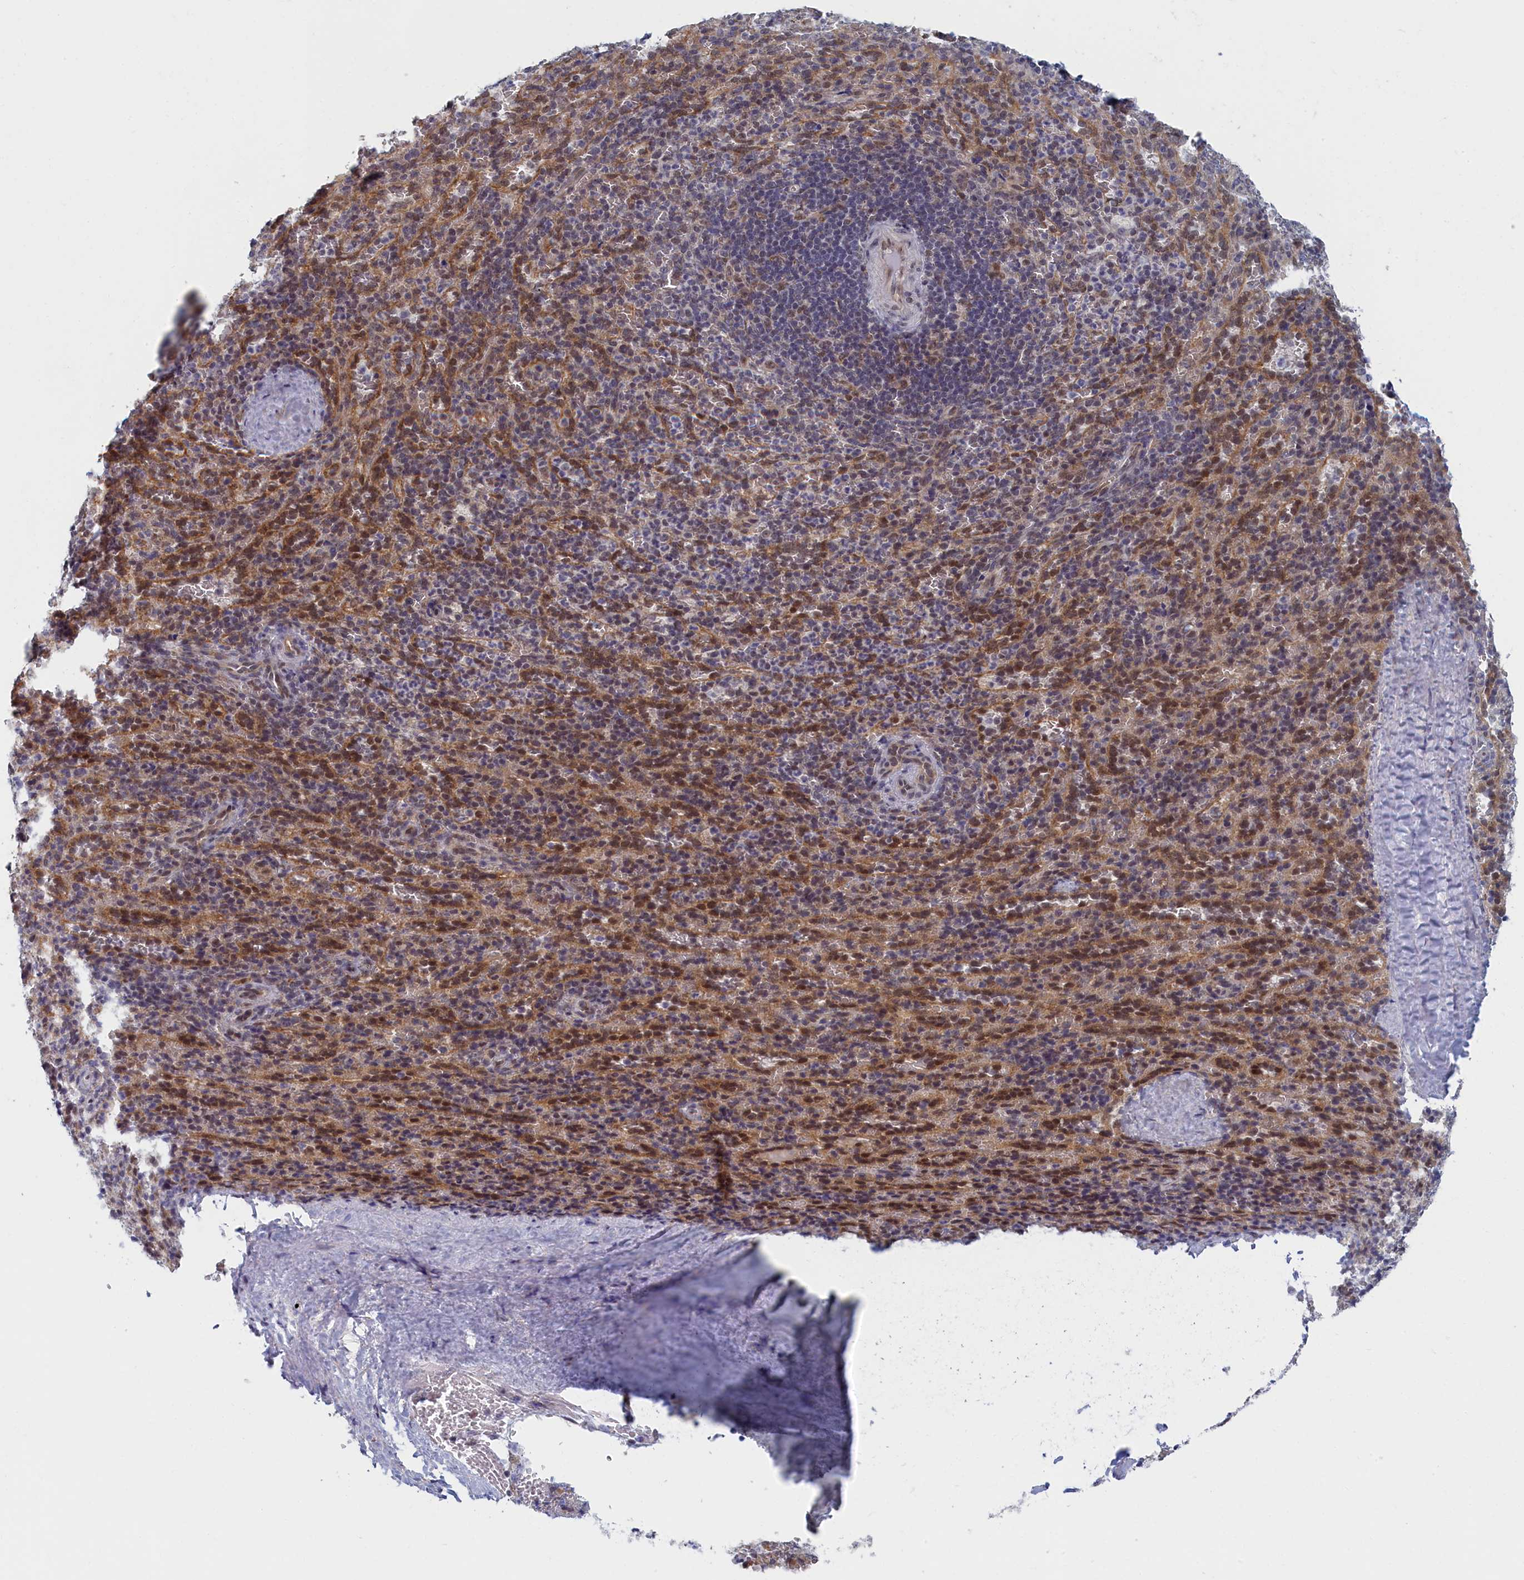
{"staining": {"intensity": "moderate", "quantity": "<25%", "location": "cytoplasmic/membranous,nuclear"}, "tissue": "spleen", "cell_type": "Cells in red pulp", "image_type": "normal", "snomed": [{"axis": "morphology", "description": "Normal tissue, NOS"}, {"axis": "topography", "description": "Spleen"}], "caption": "Cells in red pulp display moderate cytoplasmic/membranous,nuclear staining in about <25% of cells in normal spleen.", "gene": "DNAJC17", "patient": {"sex": "female", "age": 21}}